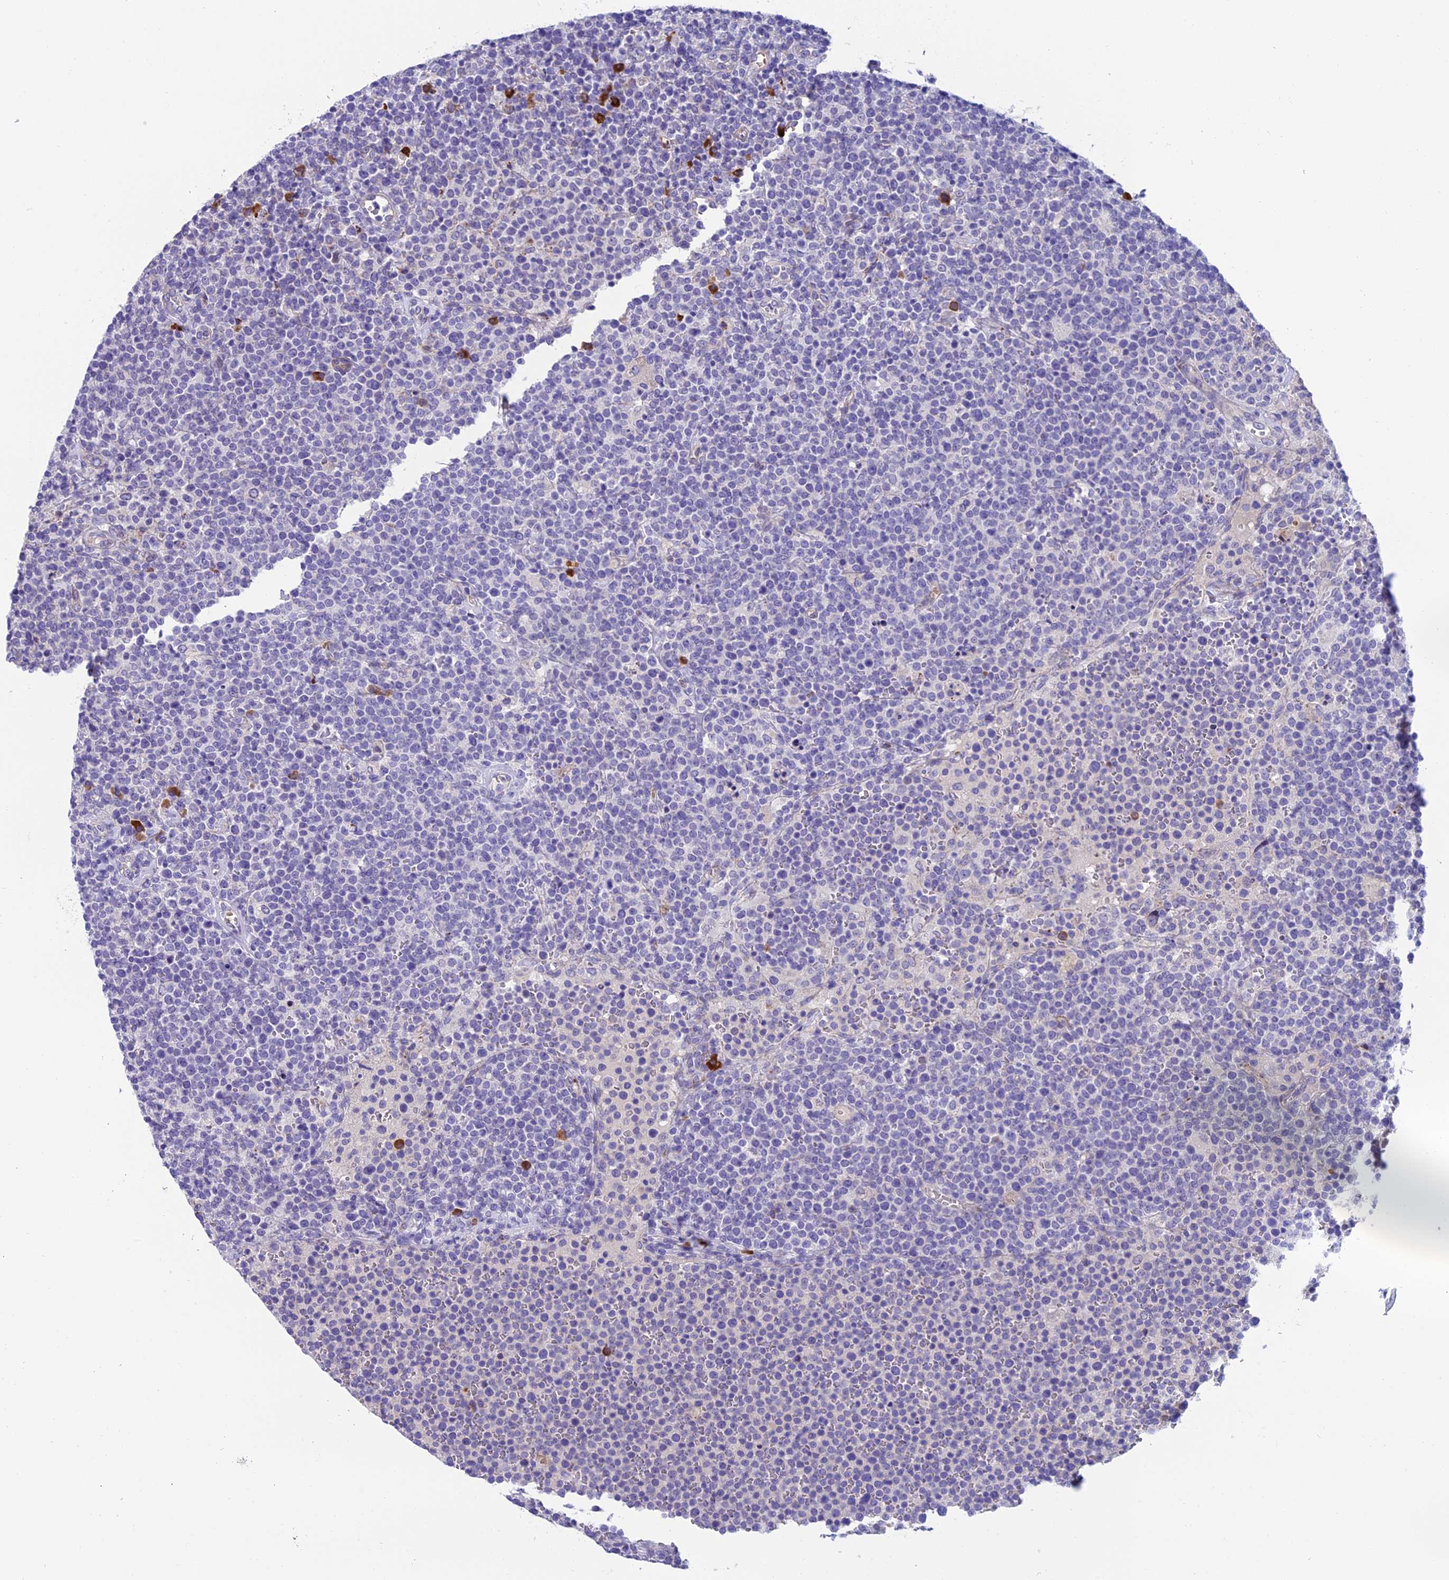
{"staining": {"intensity": "negative", "quantity": "none", "location": "none"}, "tissue": "lymphoma", "cell_type": "Tumor cells", "image_type": "cancer", "snomed": [{"axis": "morphology", "description": "Malignant lymphoma, non-Hodgkin's type, High grade"}, {"axis": "topography", "description": "Lymph node"}], "caption": "The histopathology image exhibits no staining of tumor cells in malignant lymphoma, non-Hodgkin's type (high-grade).", "gene": "MACIR", "patient": {"sex": "male", "age": 61}}